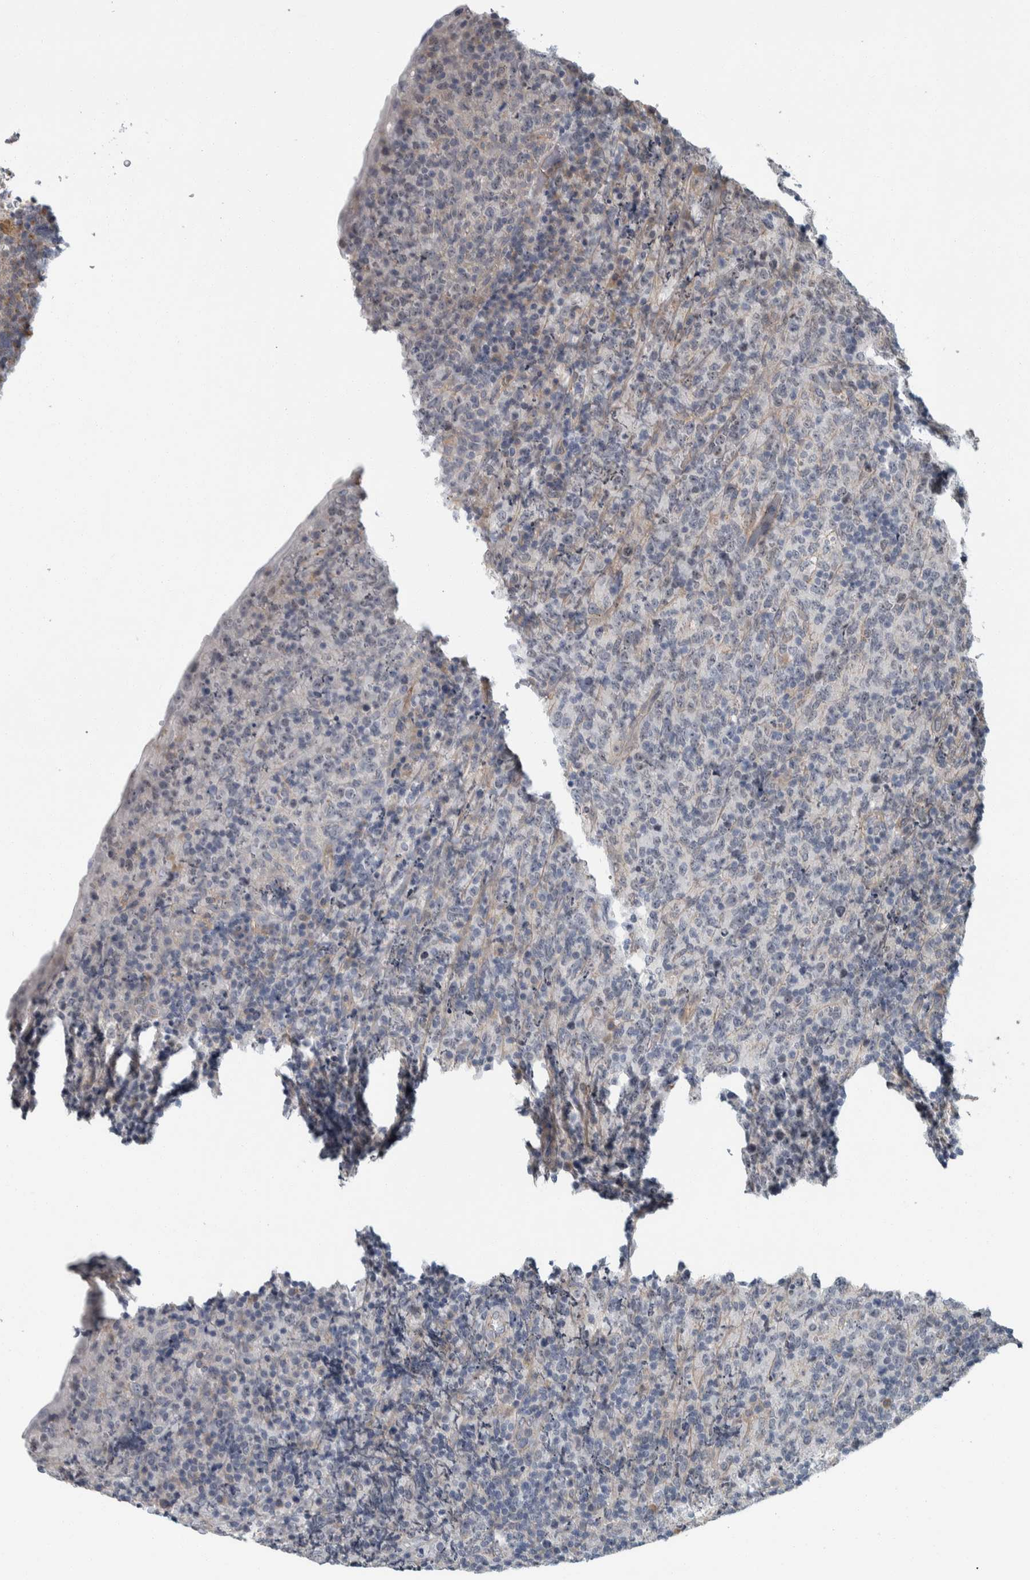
{"staining": {"intensity": "negative", "quantity": "none", "location": "none"}, "tissue": "lymphoma", "cell_type": "Tumor cells", "image_type": "cancer", "snomed": [{"axis": "morphology", "description": "Malignant lymphoma, non-Hodgkin's type, High grade"}, {"axis": "topography", "description": "Tonsil"}], "caption": "IHC of lymphoma exhibits no expression in tumor cells.", "gene": "KCNJ3", "patient": {"sex": "female", "age": 36}}